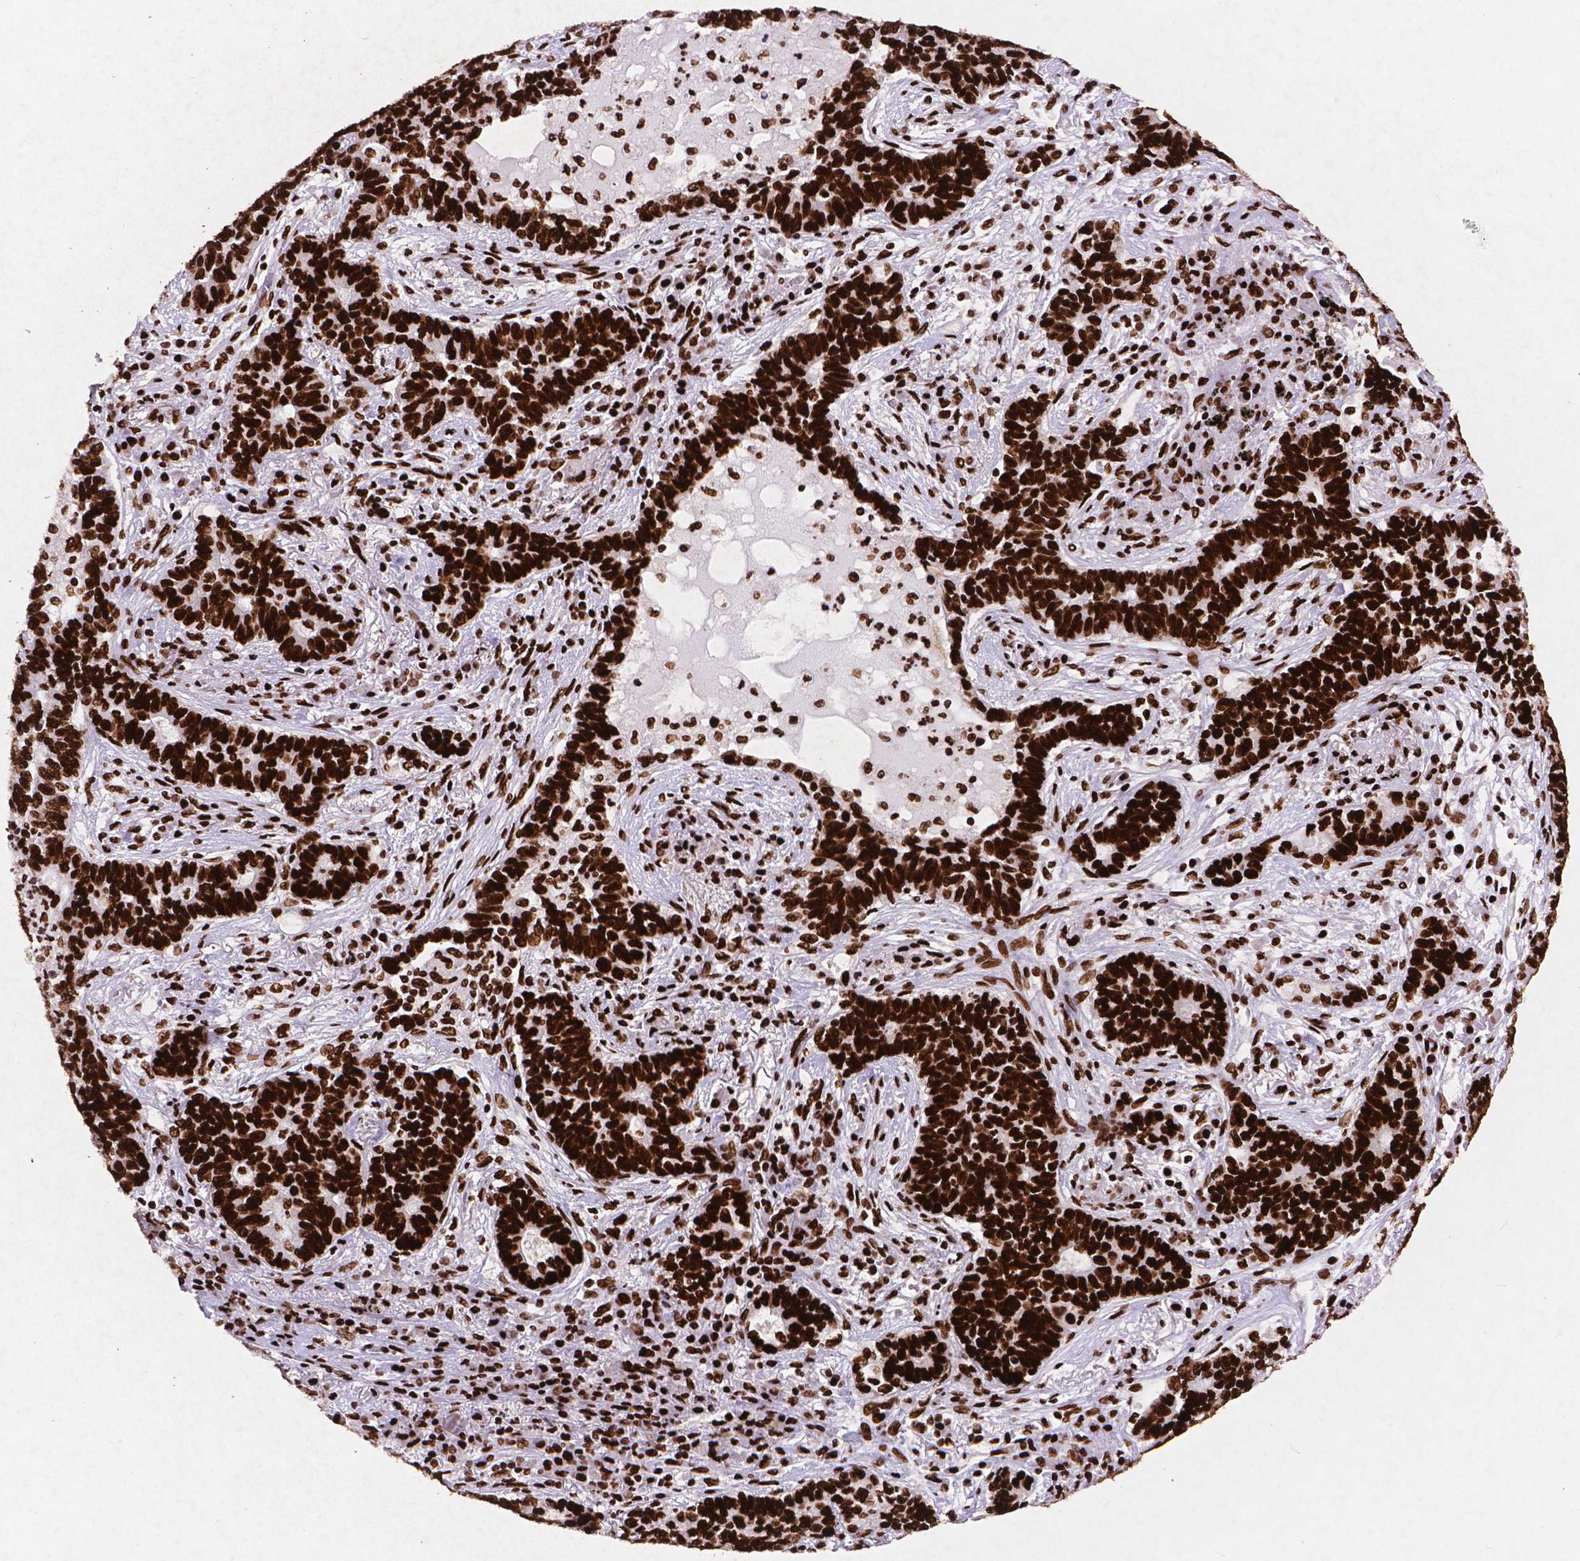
{"staining": {"intensity": "strong", "quantity": ">75%", "location": "nuclear"}, "tissue": "lung cancer", "cell_type": "Tumor cells", "image_type": "cancer", "snomed": [{"axis": "morphology", "description": "Adenocarcinoma, NOS"}, {"axis": "topography", "description": "Lung"}], "caption": "IHC of adenocarcinoma (lung) shows high levels of strong nuclear positivity in approximately >75% of tumor cells. (IHC, brightfield microscopy, high magnification).", "gene": "CITED2", "patient": {"sex": "female", "age": 57}}